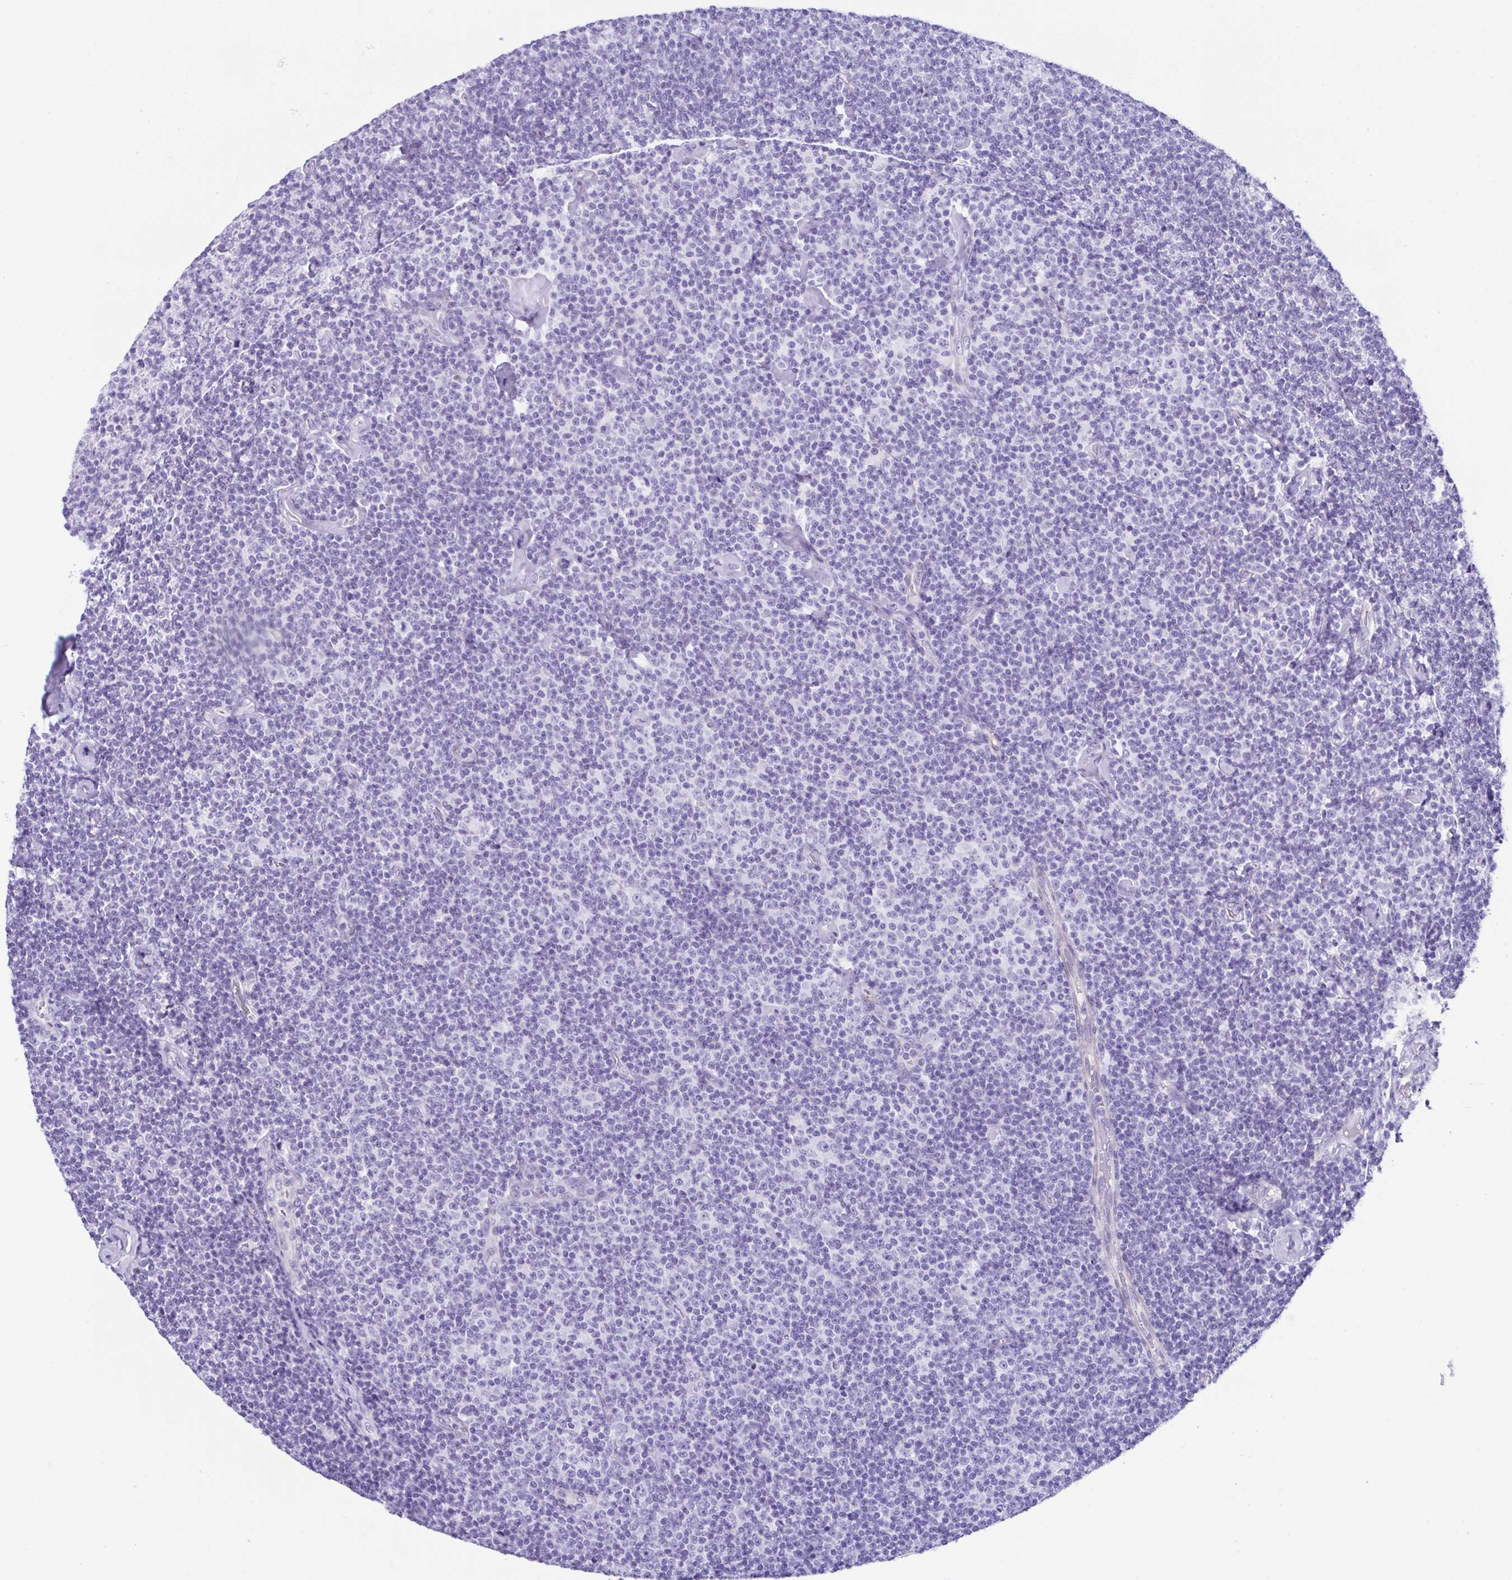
{"staining": {"intensity": "negative", "quantity": "none", "location": "none"}, "tissue": "lymphoma", "cell_type": "Tumor cells", "image_type": "cancer", "snomed": [{"axis": "morphology", "description": "Malignant lymphoma, non-Hodgkin's type, Low grade"}, {"axis": "topography", "description": "Lymph node"}], "caption": "Immunohistochemical staining of human low-grade malignant lymphoma, non-Hodgkin's type exhibits no significant expression in tumor cells.", "gene": "CYP11B1", "patient": {"sex": "male", "age": 81}}